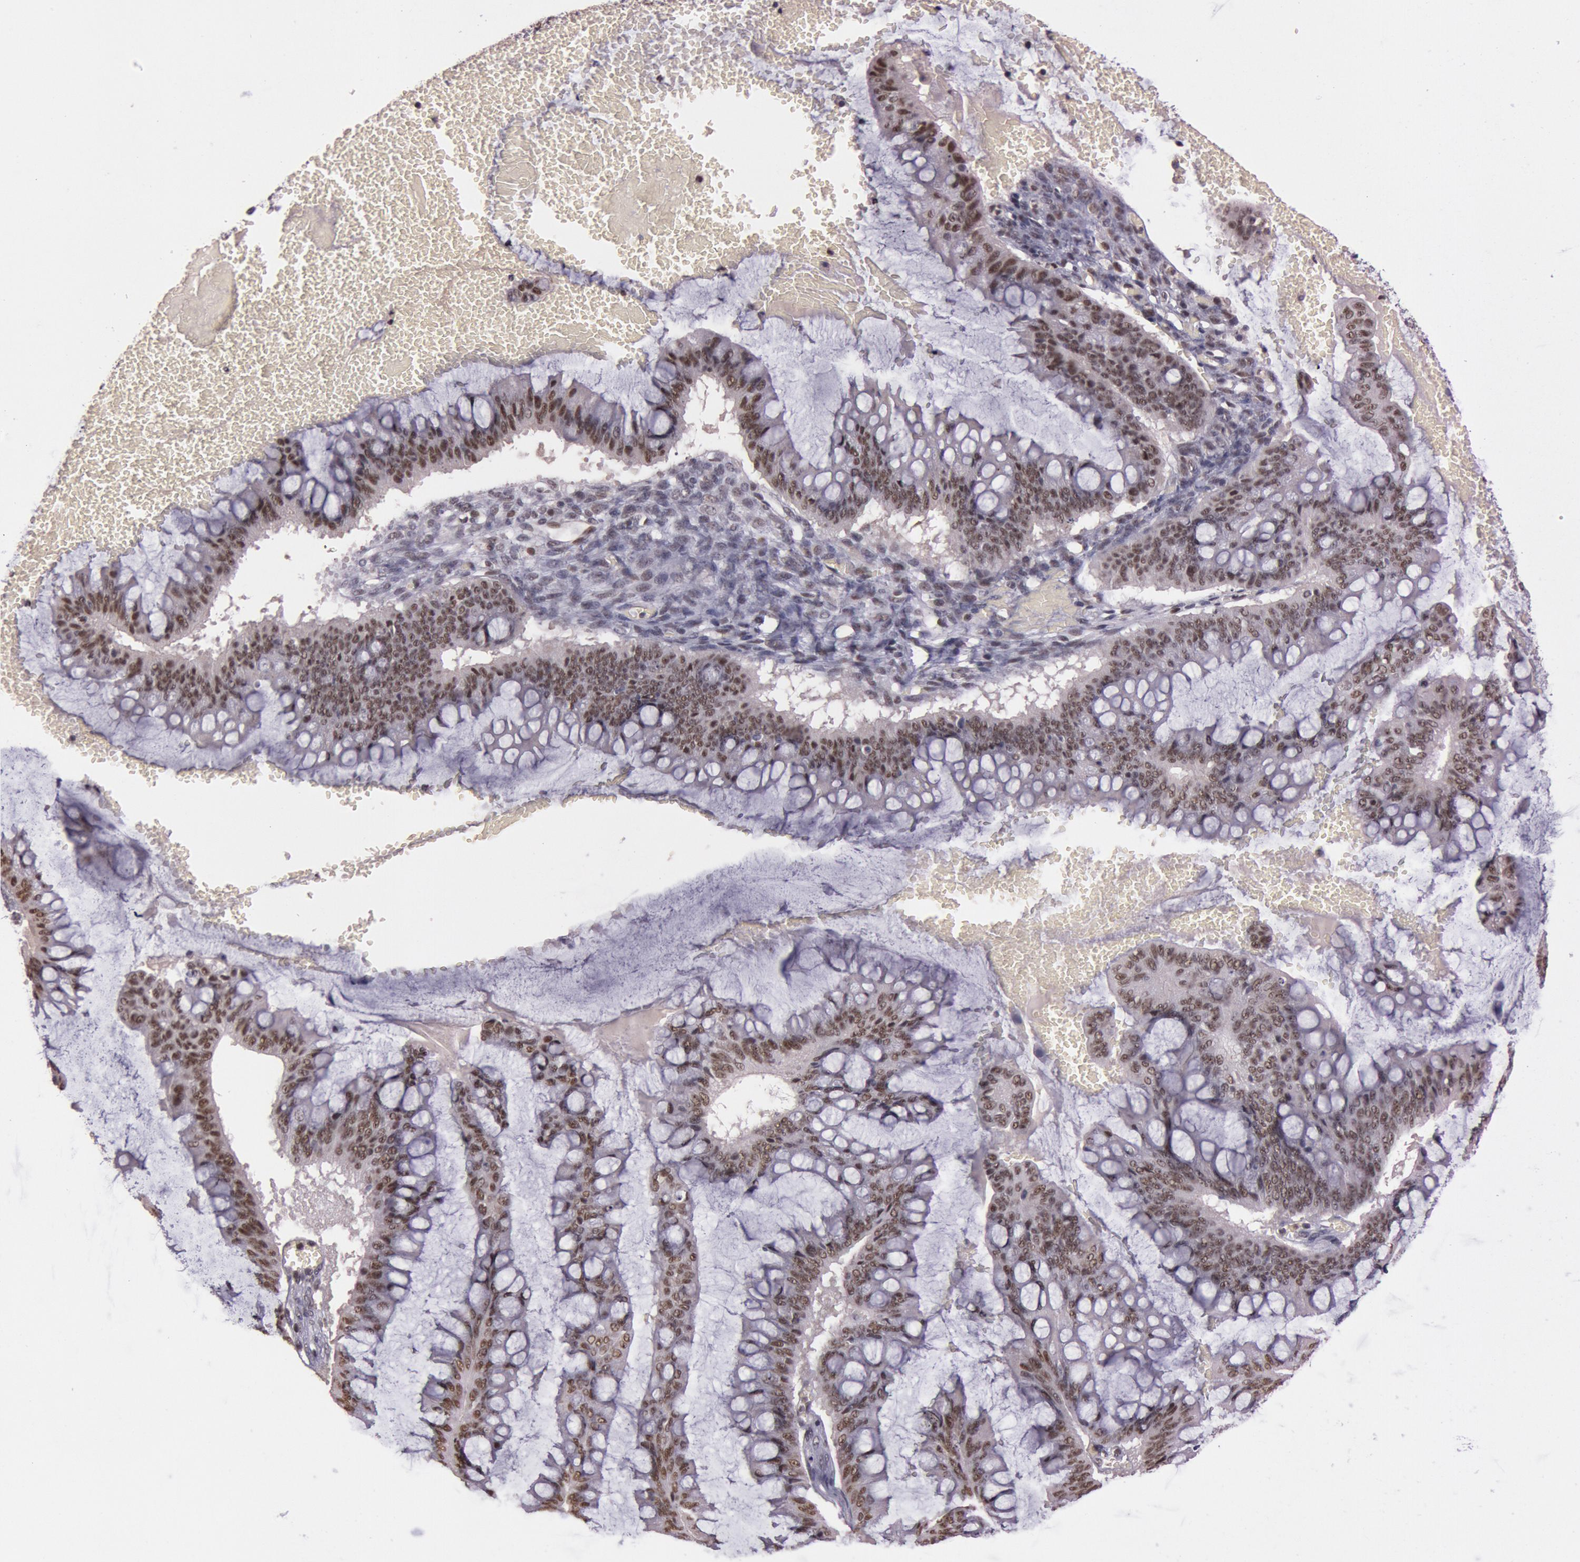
{"staining": {"intensity": "moderate", "quantity": ">75%", "location": "nuclear"}, "tissue": "ovarian cancer", "cell_type": "Tumor cells", "image_type": "cancer", "snomed": [{"axis": "morphology", "description": "Cystadenocarcinoma, mucinous, NOS"}, {"axis": "topography", "description": "Ovary"}], "caption": "Immunohistochemistry (DAB) staining of ovarian cancer shows moderate nuclear protein positivity in about >75% of tumor cells.", "gene": "TASL", "patient": {"sex": "female", "age": 73}}